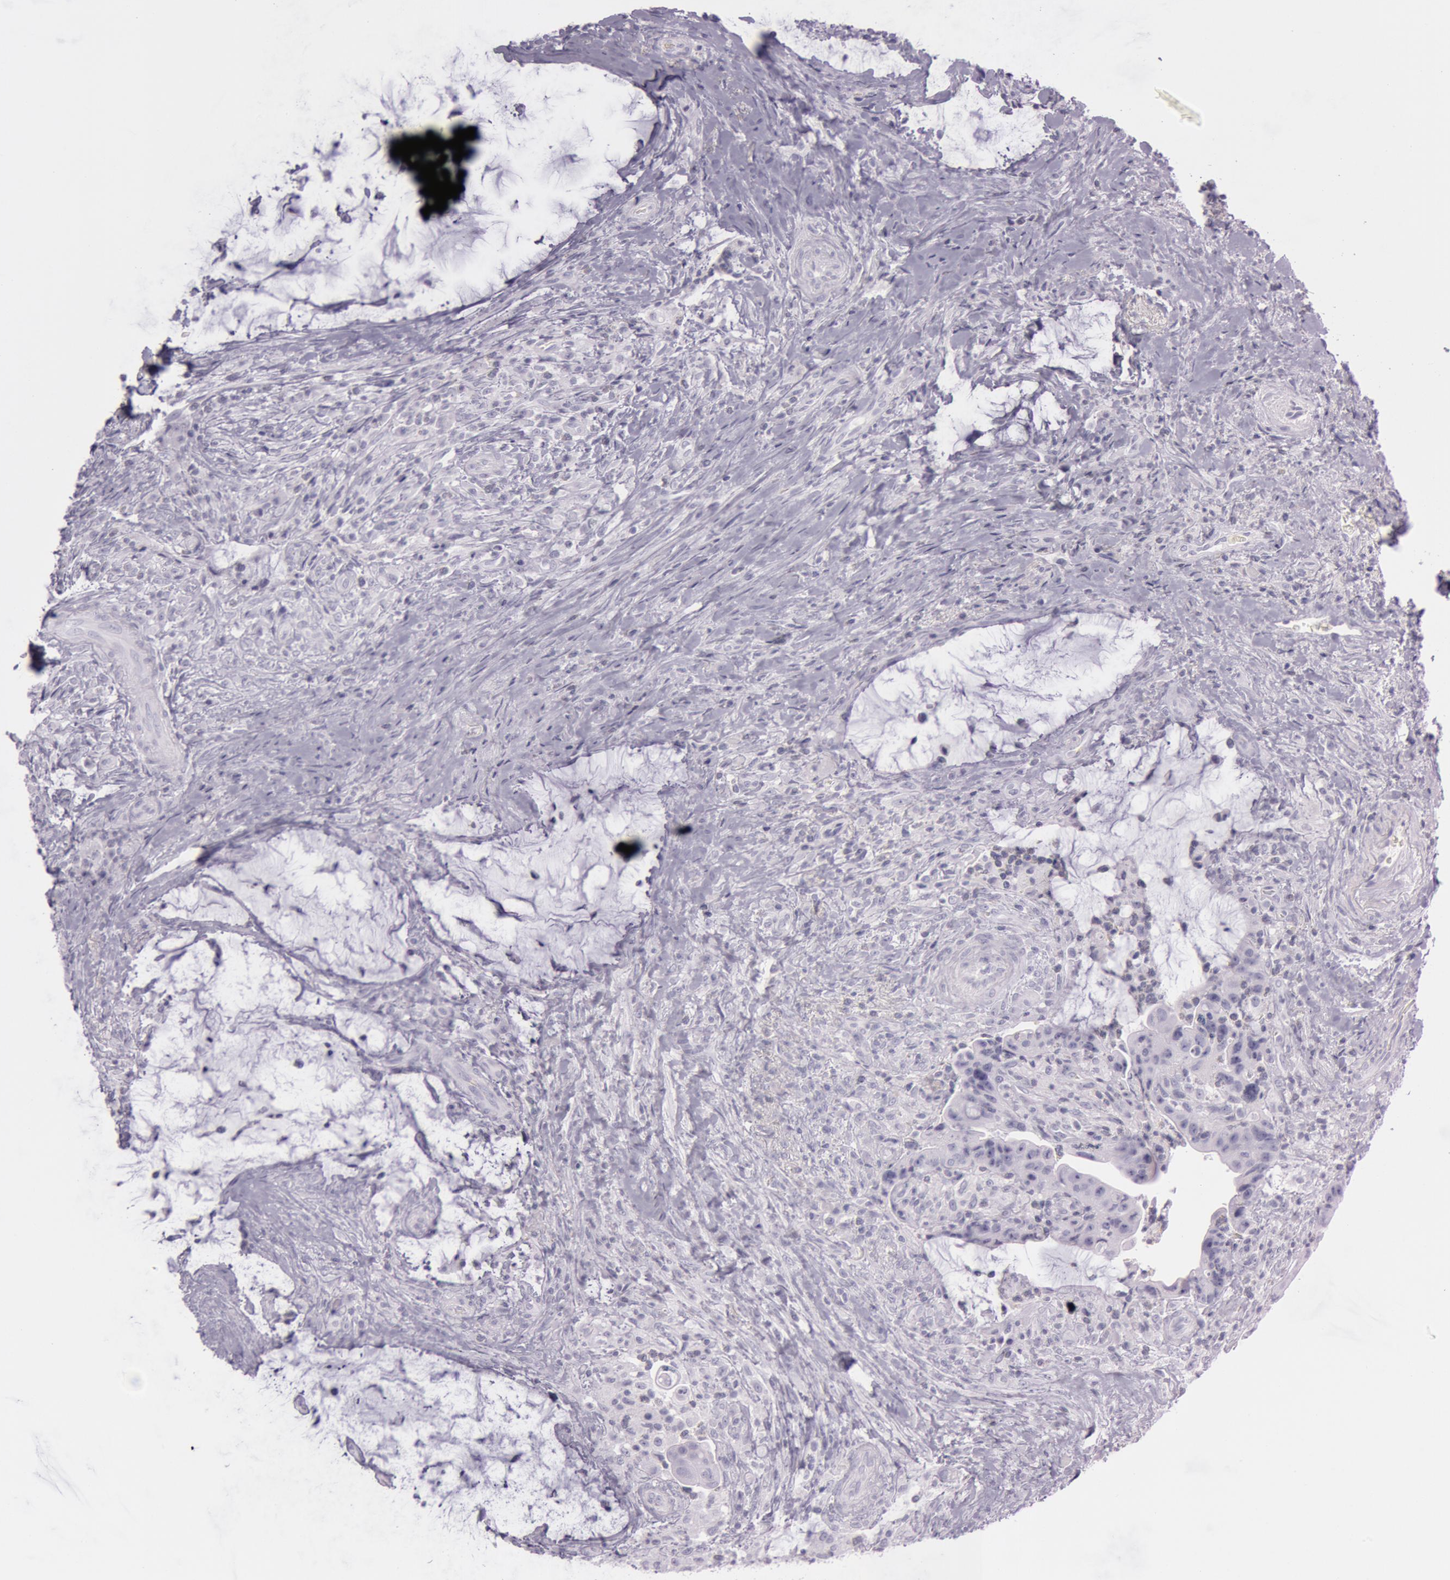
{"staining": {"intensity": "negative", "quantity": "none", "location": "none"}, "tissue": "colorectal cancer", "cell_type": "Tumor cells", "image_type": "cancer", "snomed": [{"axis": "morphology", "description": "Adenocarcinoma, NOS"}, {"axis": "topography", "description": "Rectum"}], "caption": "A histopathology image of human adenocarcinoma (colorectal) is negative for staining in tumor cells.", "gene": "S100A7", "patient": {"sex": "female", "age": 71}}